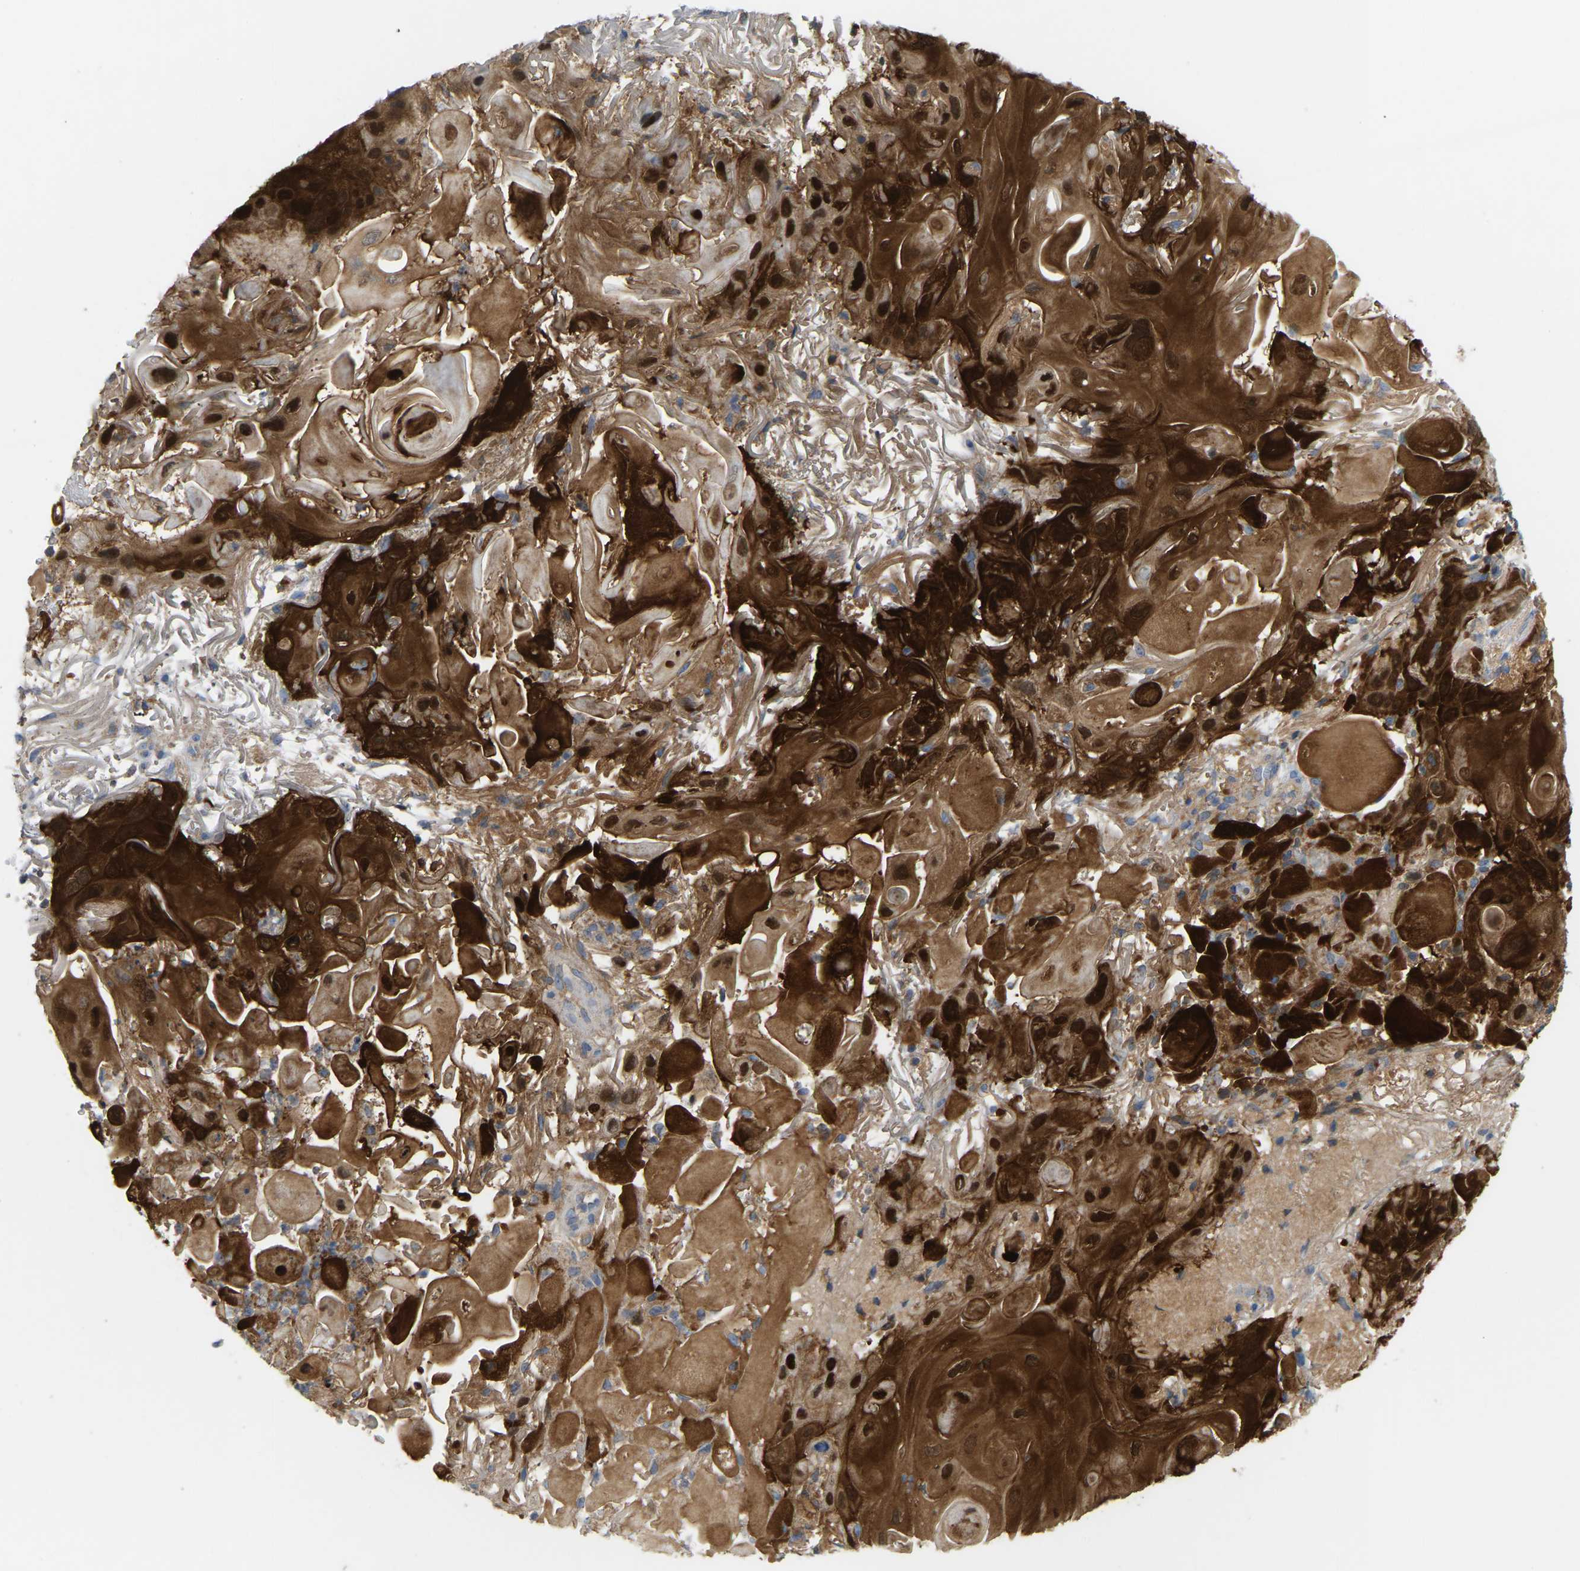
{"staining": {"intensity": "strong", "quantity": ">75%", "location": "cytoplasmic/membranous"}, "tissue": "skin cancer", "cell_type": "Tumor cells", "image_type": "cancer", "snomed": [{"axis": "morphology", "description": "Squamous cell carcinoma, NOS"}, {"axis": "topography", "description": "Skin"}], "caption": "IHC (DAB) staining of squamous cell carcinoma (skin) exhibits strong cytoplasmic/membranous protein positivity in about >75% of tumor cells.", "gene": "SERPINB5", "patient": {"sex": "female", "age": 77}}